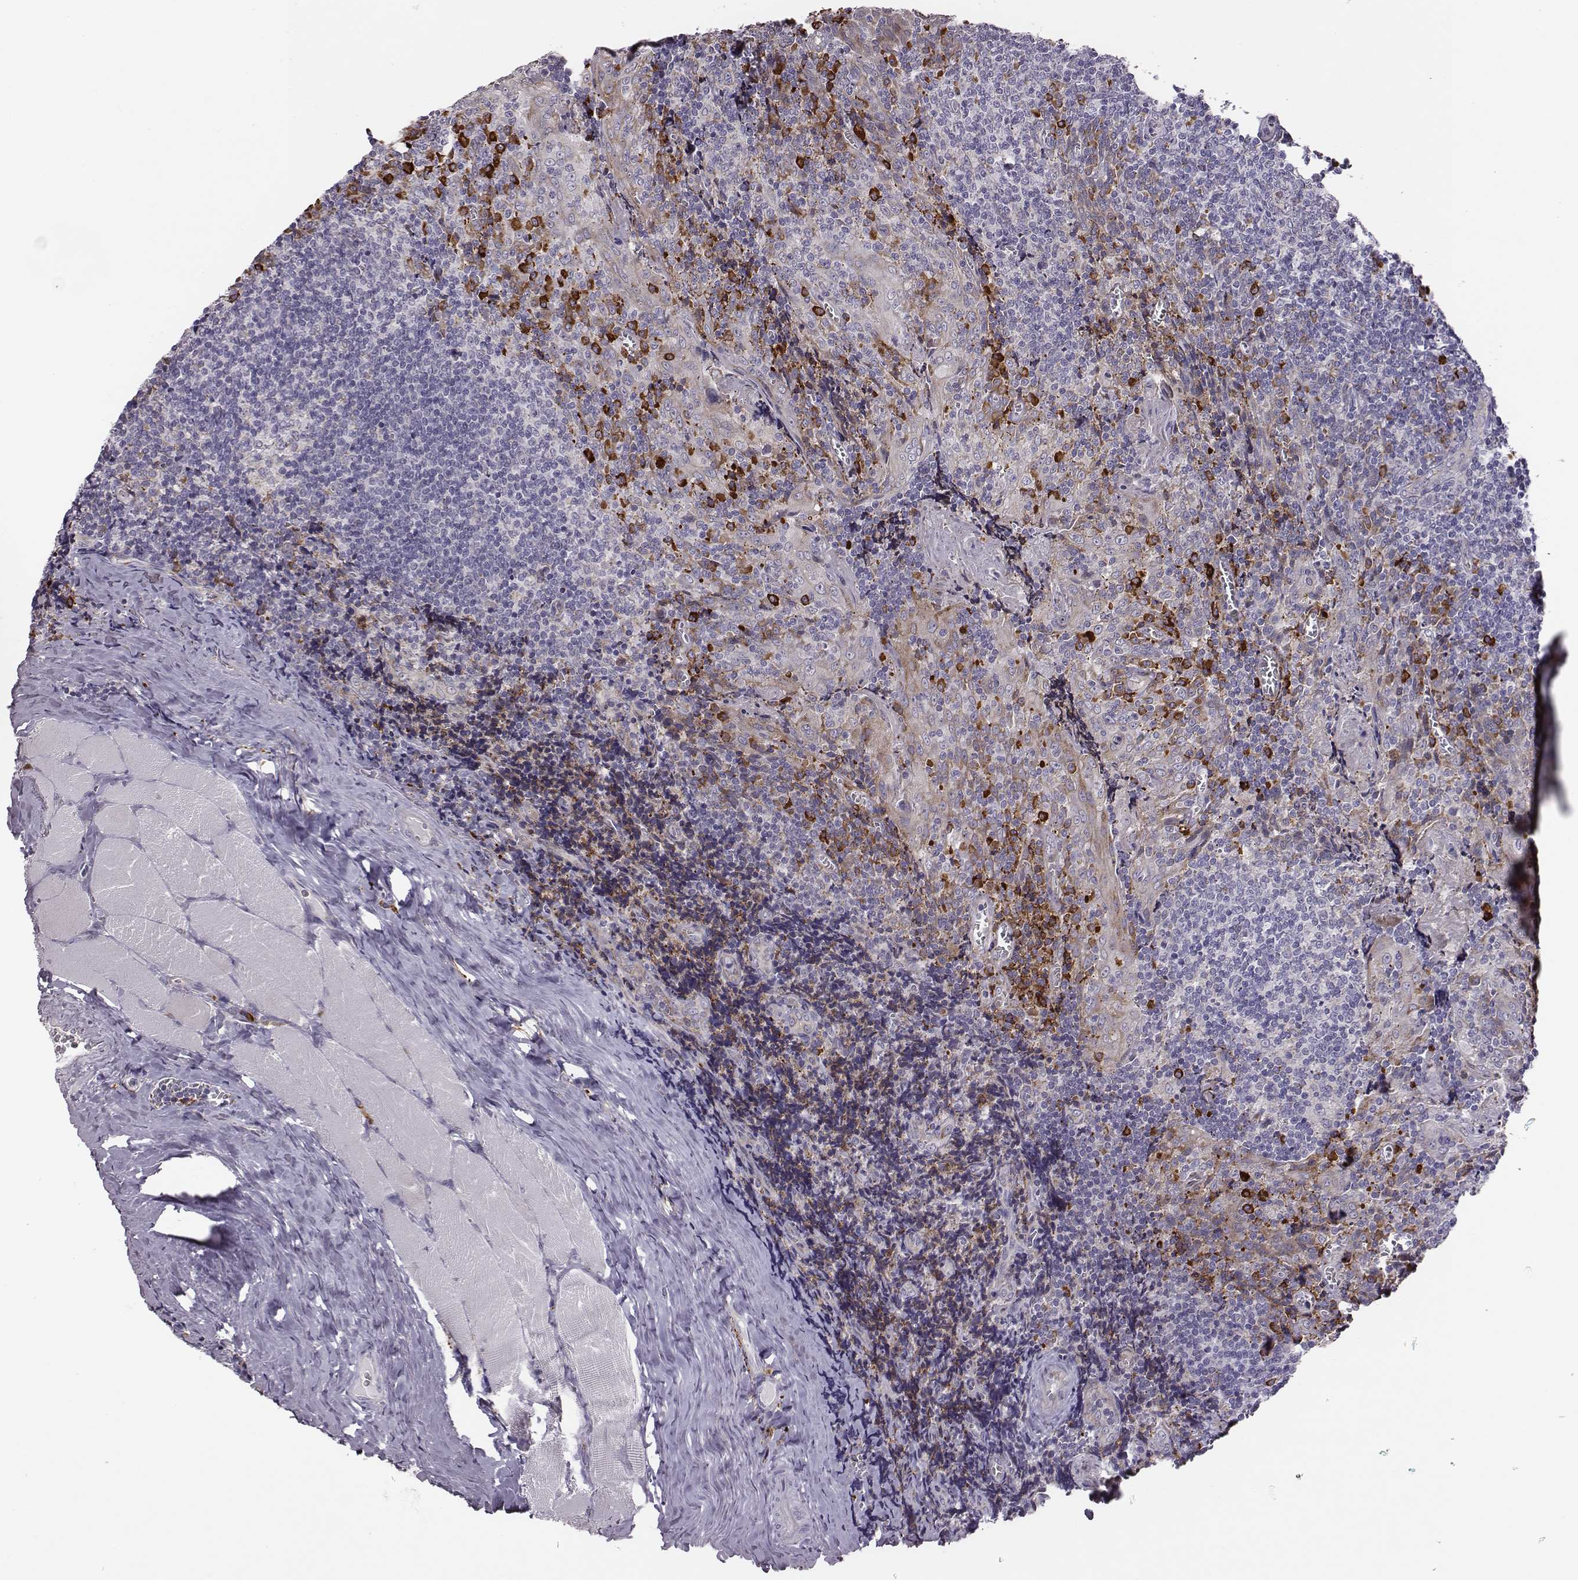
{"staining": {"intensity": "strong", "quantity": "<25%", "location": "cytoplasmic/membranous"}, "tissue": "tonsil", "cell_type": "Germinal center cells", "image_type": "normal", "snomed": [{"axis": "morphology", "description": "Normal tissue, NOS"}, {"axis": "morphology", "description": "Inflammation, NOS"}, {"axis": "topography", "description": "Tonsil"}], "caption": "An immunohistochemistry micrograph of normal tissue is shown. Protein staining in brown shows strong cytoplasmic/membranous positivity in tonsil within germinal center cells. (DAB IHC with brightfield microscopy, high magnification).", "gene": "SELENOI", "patient": {"sex": "female", "age": 31}}